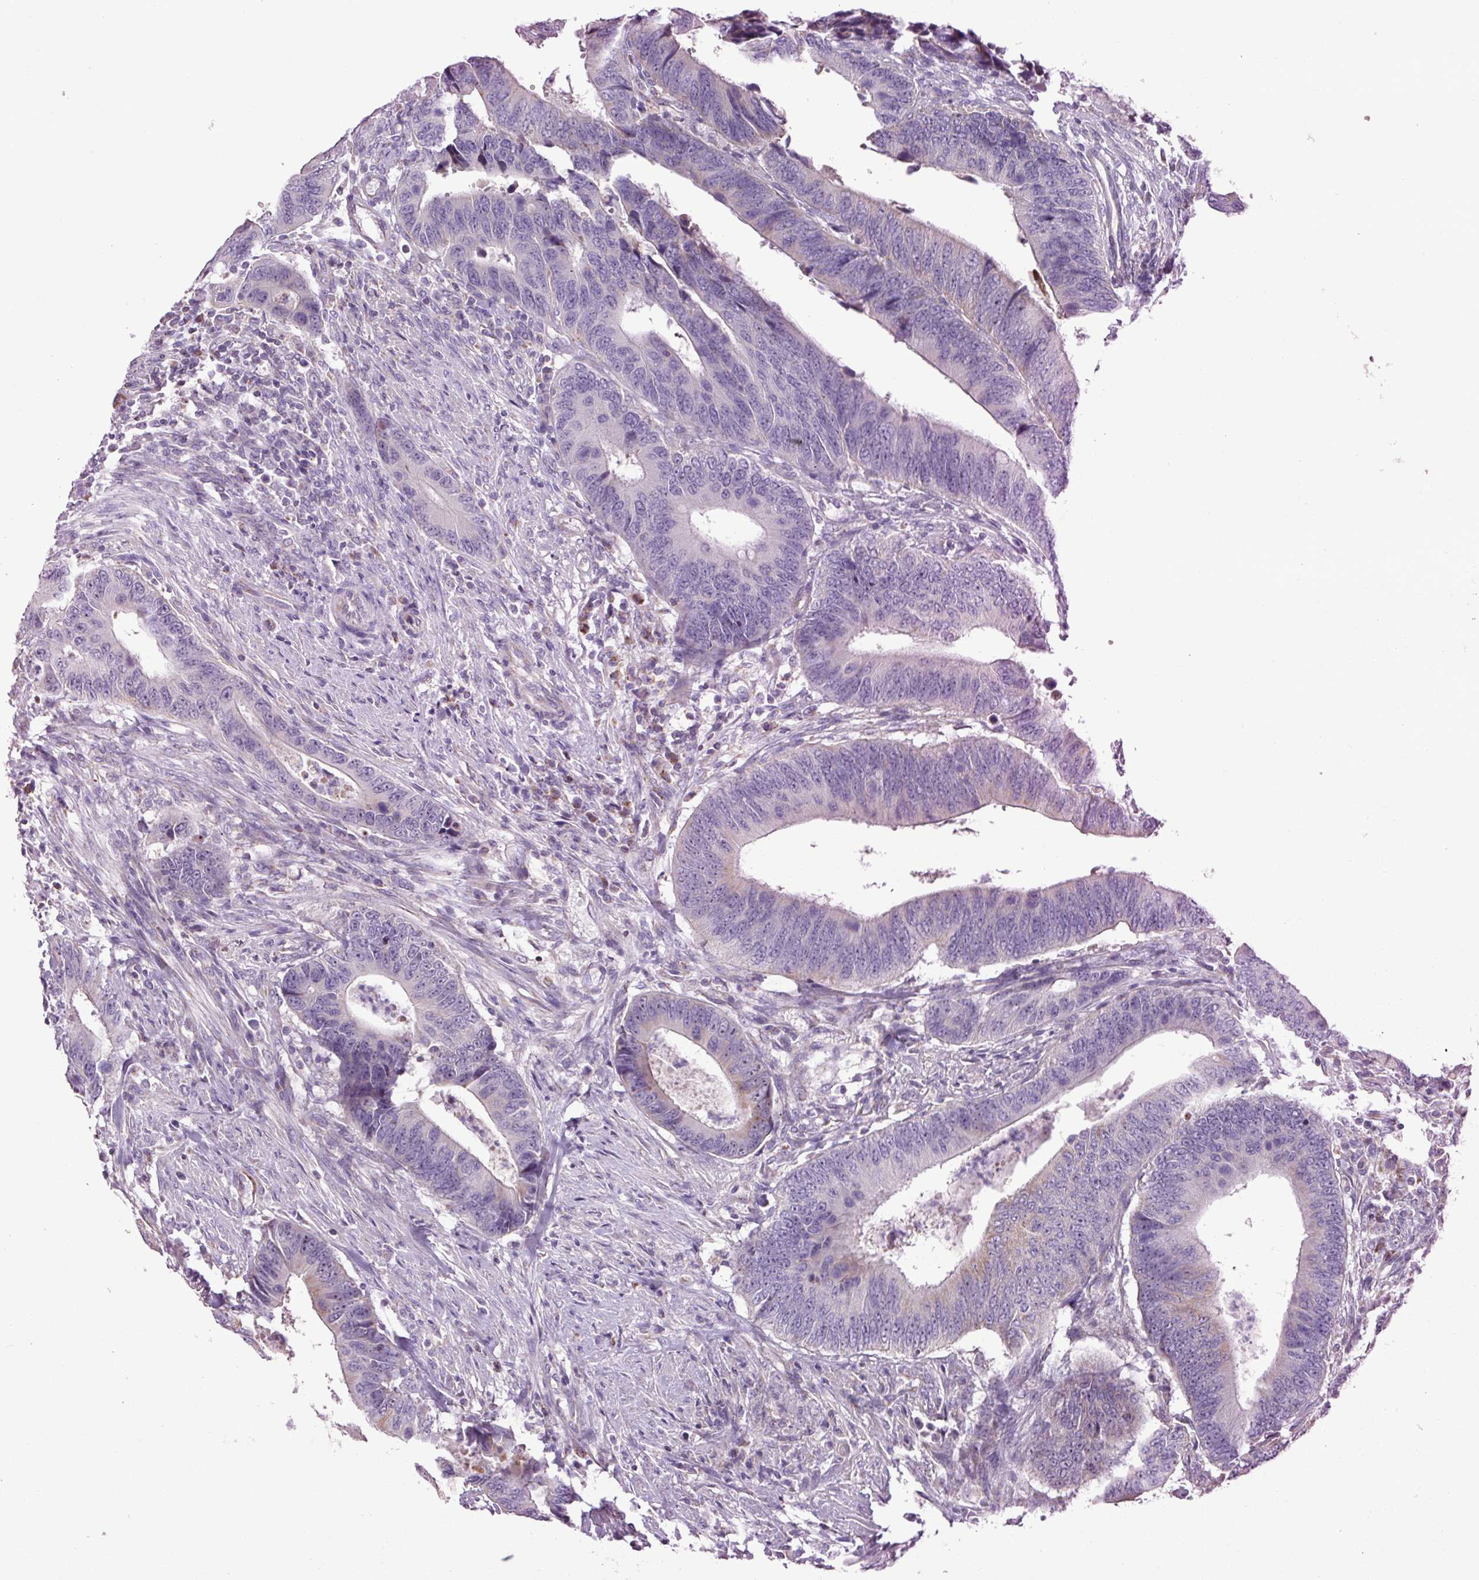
{"staining": {"intensity": "weak", "quantity": "<25%", "location": "cytoplasmic/membranous"}, "tissue": "colorectal cancer", "cell_type": "Tumor cells", "image_type": "cancer", "snomed": [{"axis": "morphology", "description": "Adenocarcinoma, NOS"}, {"axis": "topography", "description": "Colon"}], "caption": "Immunohistochemistry histopathology image of neoplastic tissue: adenocarcinoma (colorectal) stained with DAB displays no significant protein expression in tumor cells. Brightfield microscopy of immunohistochemistry stained with DAB (brown) and hematoxylin (blue), captured at high magnification.", "gene": "MT-ND4", "patient": {"sex": "male", "age": 87}}